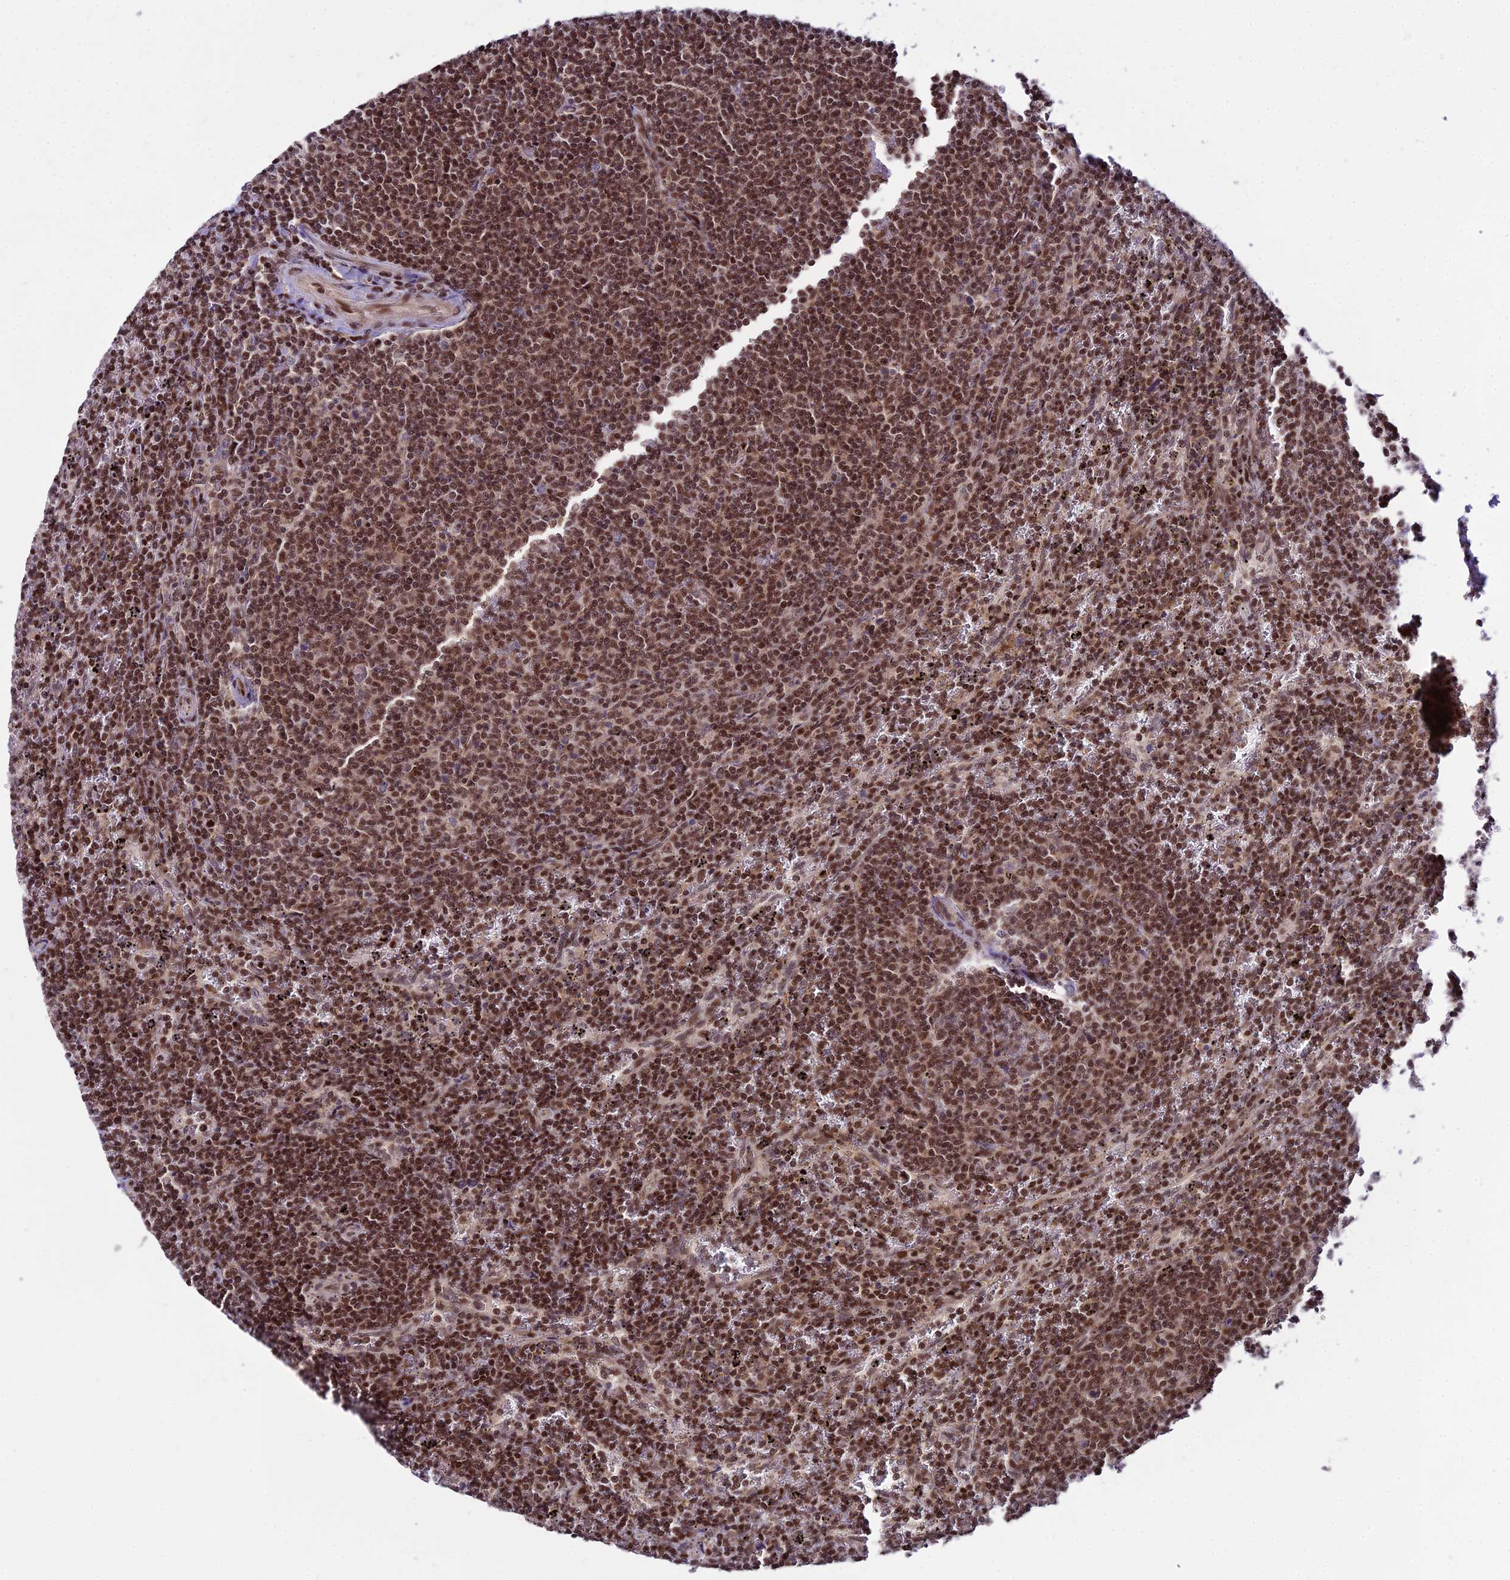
{"staining": {"intensity": "moderate", "quantity": ">75%", "location": "nuclear"}, "tissue": "lymphoma", "cell_type": "Tumor cells", "image_type": "cancer", "snomed": [{"axis": "morphology", "description": "Malignant lymphoma, non-Hodgkin's type, Low grade"}, {"axis": "topography", "description": "Spleen"}], "caption": "This is an image of IHC staining of lymphoma, which shows moderate staining in the nuclear of tumor cells.", "gene": "CIB3", "patient": {"sex": "female", "age": 50}}